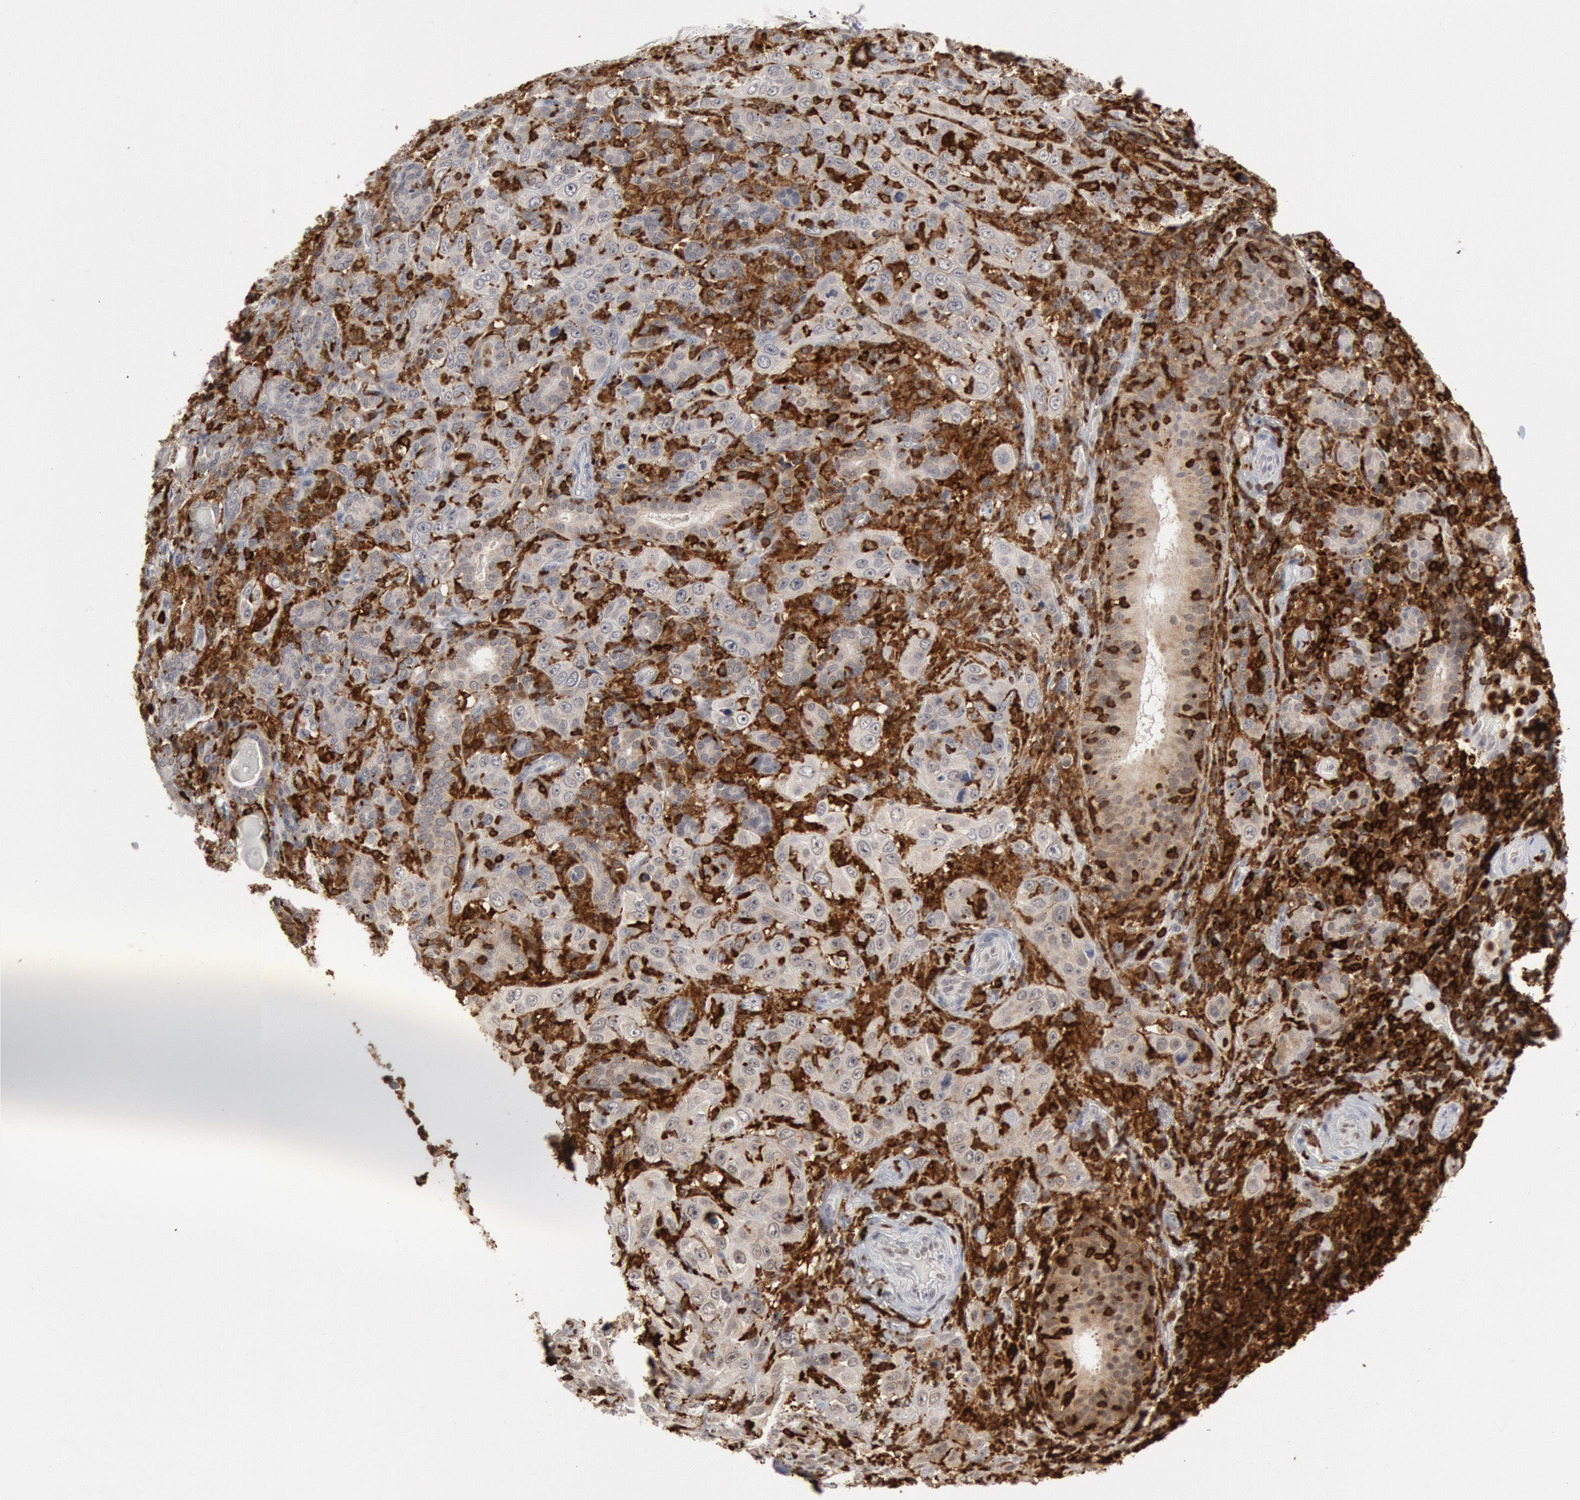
{"staining": {"intensity": "weak", "quantity": ">75%", "location": "cytoplasmic/membranous"}, "tissue": "skin cancer", "cell_type": "Tumor cells", "image_type": "cancer", "snomed": [{"axis": "morphology", "description": "Squamous cell carcinoma, NOS"}, {"axis": "topography", "description": "Skin"}], "caption": "Immunohistochemical staining of human skin squamous cell carcinoma shows low levels of weak cytoplasmic/membranous expression in about >75% of tumor cells. (DAB (3,3'-diaminobenzidine) IHC with brightfield microscopy, high magnification).", "gene": "PTPN6", "patient": {"sex": "male", "age": 84}}